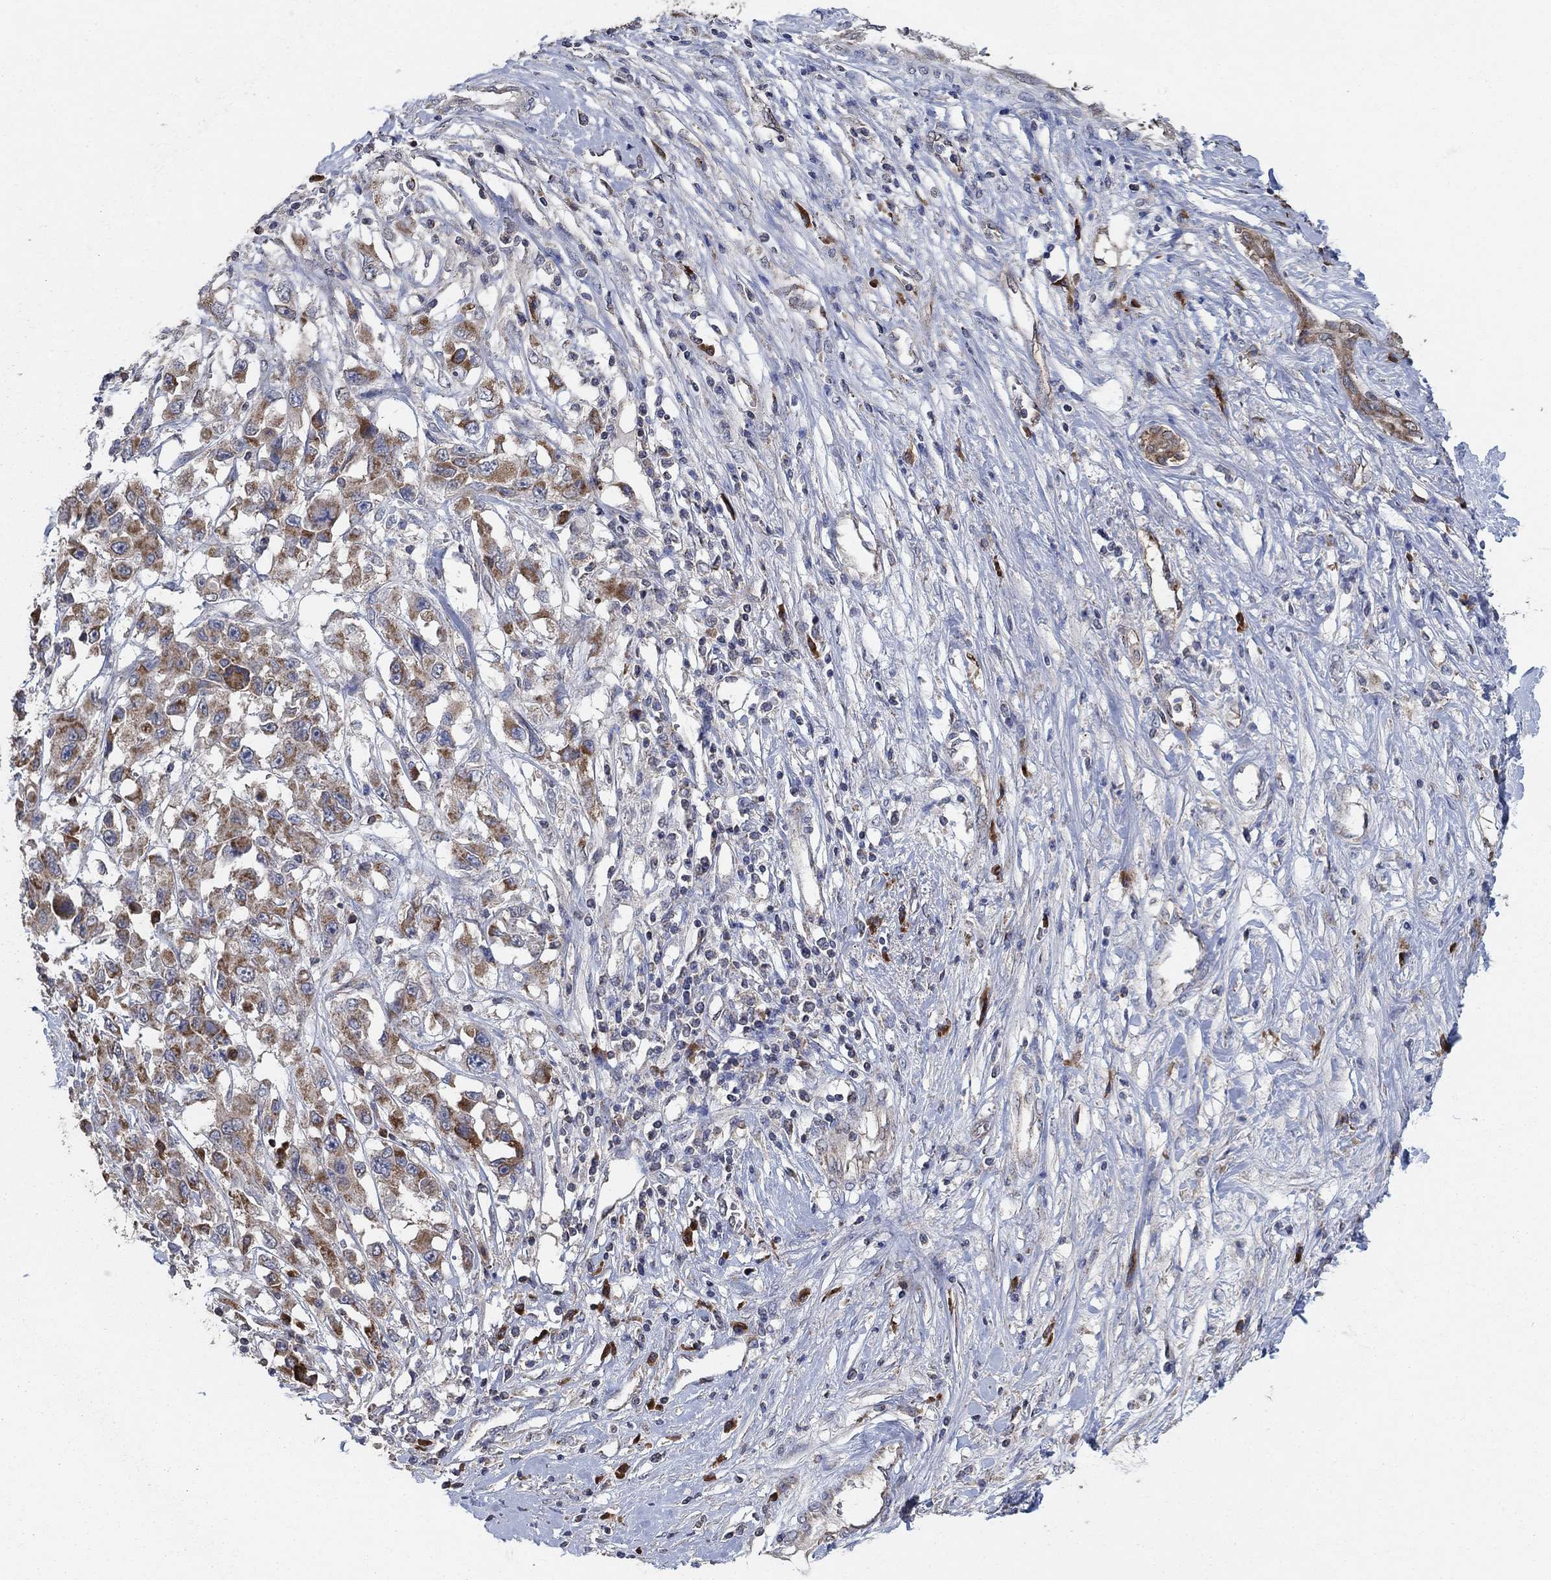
{"staining": {"intensity": "moderate", "quantity": ">75%", "location": "cytoplasmic/membranous"}, "tissue": "liver cancer", "cell_type": "Tumor cells", "image_type": "cancer", "snomed": [{"axis": "morphology", "description": "Adenocarcinoma, NOS"}, {"axis": "morphology", "description": "Cholangiocarcinoma"}, {"axis": "topography", "description": "Liver"}], "caption": "Liver cancer (adenocarcinoma) was stained to show a protein in brown. There is medium levels of moderate cytoplasmic/membranous staining in approximately >75% of tumor cells.", "gene": "HID1", "patient": {"sex": "male", "age": 64}}